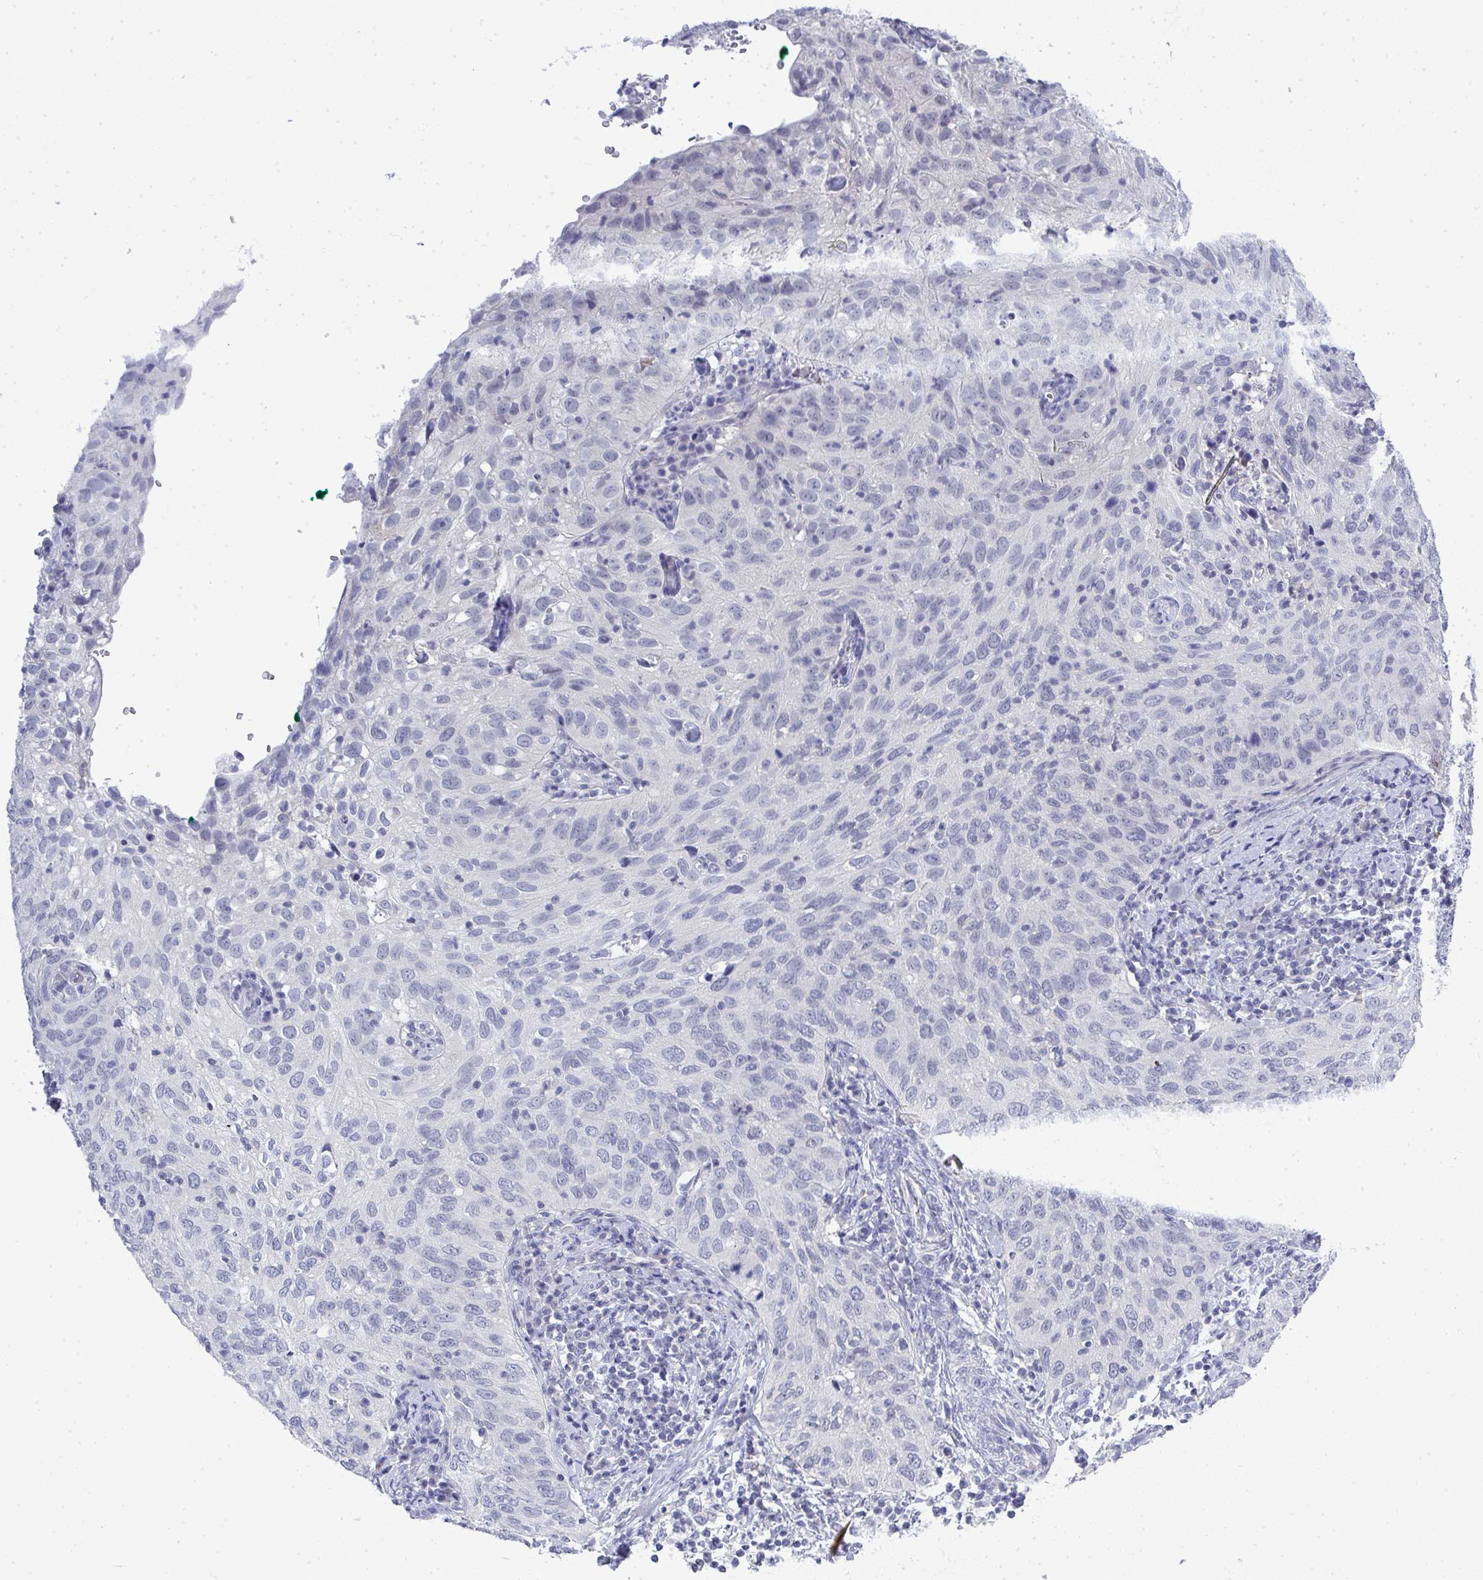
{"staining": {"intensity": "negative", "quantity": "none", "location": "none"}, "tissue": "cervical cancer", "cell_type": "Tumor cells", "image_type": "cancer", "snomed": [{"axis": "morphology", "description": "Squamous cell carcinoma, NOS"}, {"axis": "topography", "description": "Cervix"}], "caption": "An immunohistochemistry micrograph of cervical cancer is shown. There is no staining in tumor cells of cervical cancer.", "gene": "TMEM82", "patient": {"sex": "female", "age": 52}}